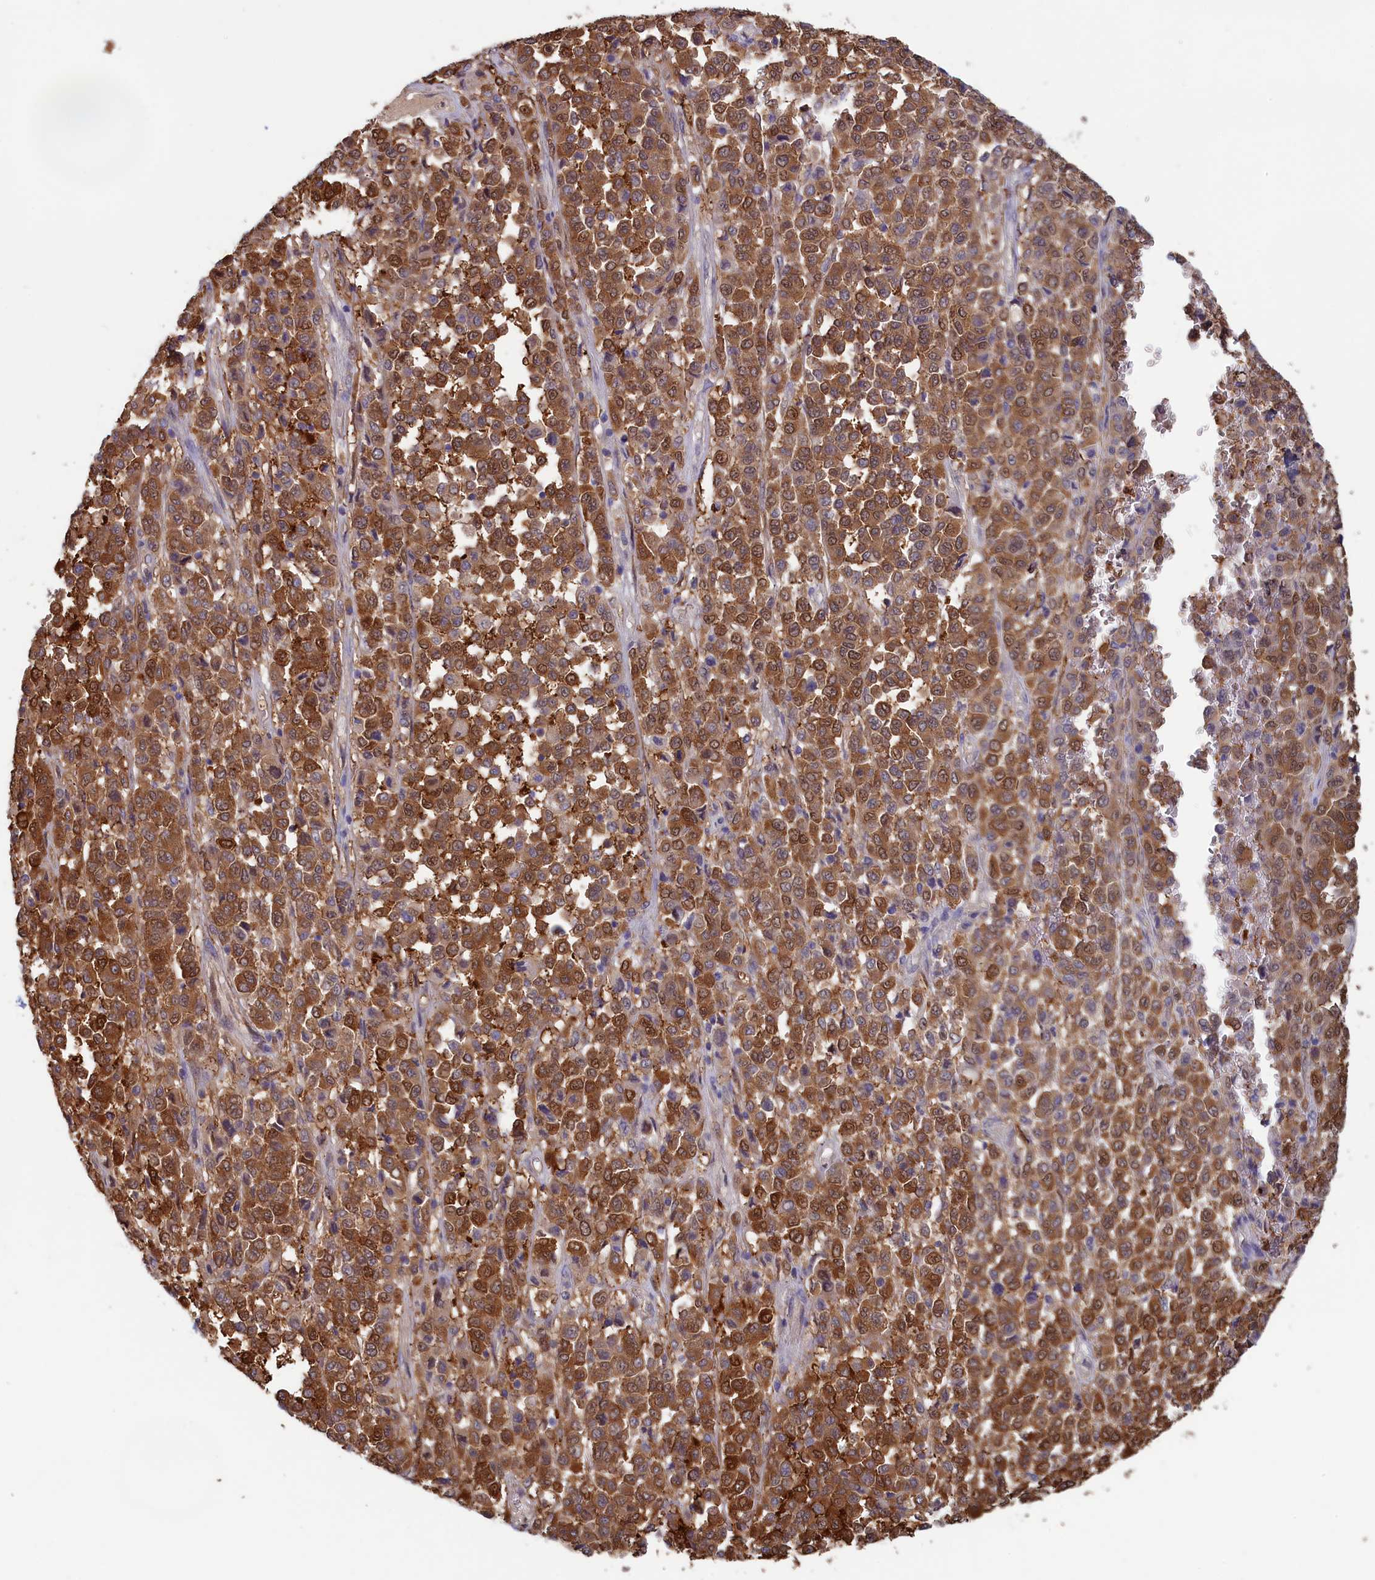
{"staining": {"intensity": "moderate", "quantity": ">75%", "location": "cytoplasmic/membranous,nuclear"}, "tissue": "melanoma", "cell_type": "Tumor cells", "image_type": "cancer", "snomed": [{"axis": "morphology", "description": "Malignant melanoma, Metastatic site"}, {"axis": "topography", "description": "Pancreas"}], "caption": "Brown immunohistochemical staining in melanoma demonstrates moderate cytoplasmic/membranous and nuclear expression in approximately >75% of tumor cells. (brown staining indicates protein expression, while blue staining denotes nuclei).", "gene": "SYNDIG1L", "patient": {"sex": "female", "age": 30}}